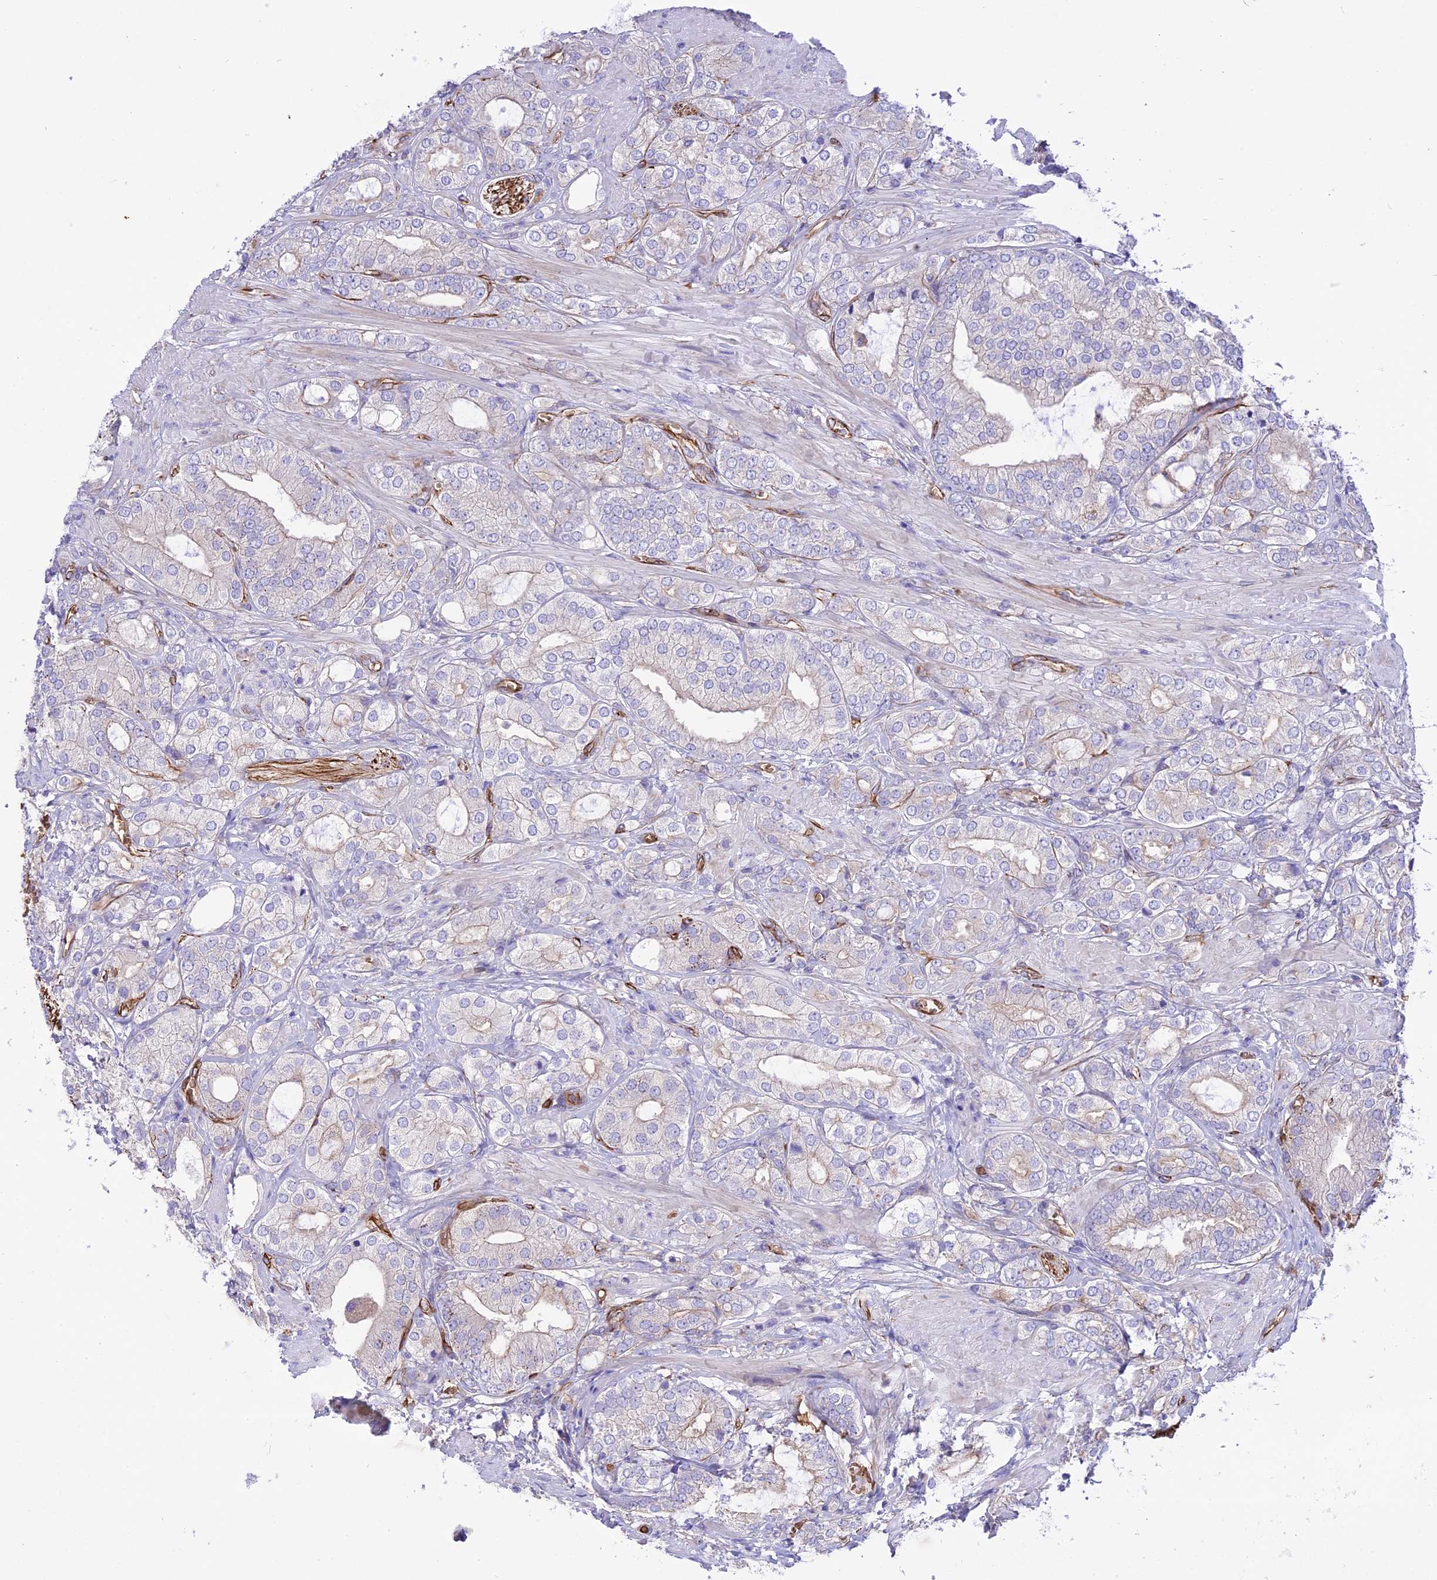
{"staining": {"intensity": "negative", "quantity": "none", "location": "none"}, "tissue": "prostate cancer", "cell_type": "Tumor cells", "image_type": "cancer", "snomed": [{"axis": "morphology", "description": "Adenocarcinoma, High grade"}, {"axis": "topography", "description": "Prostate"}], "caption": "The histopathology image demonstrates no significant expression in tumor cells of adenocarcinoma (high-grade) (prostate).", "gene": "TTC4", "patient": {"sex": "male", "age": 50}}